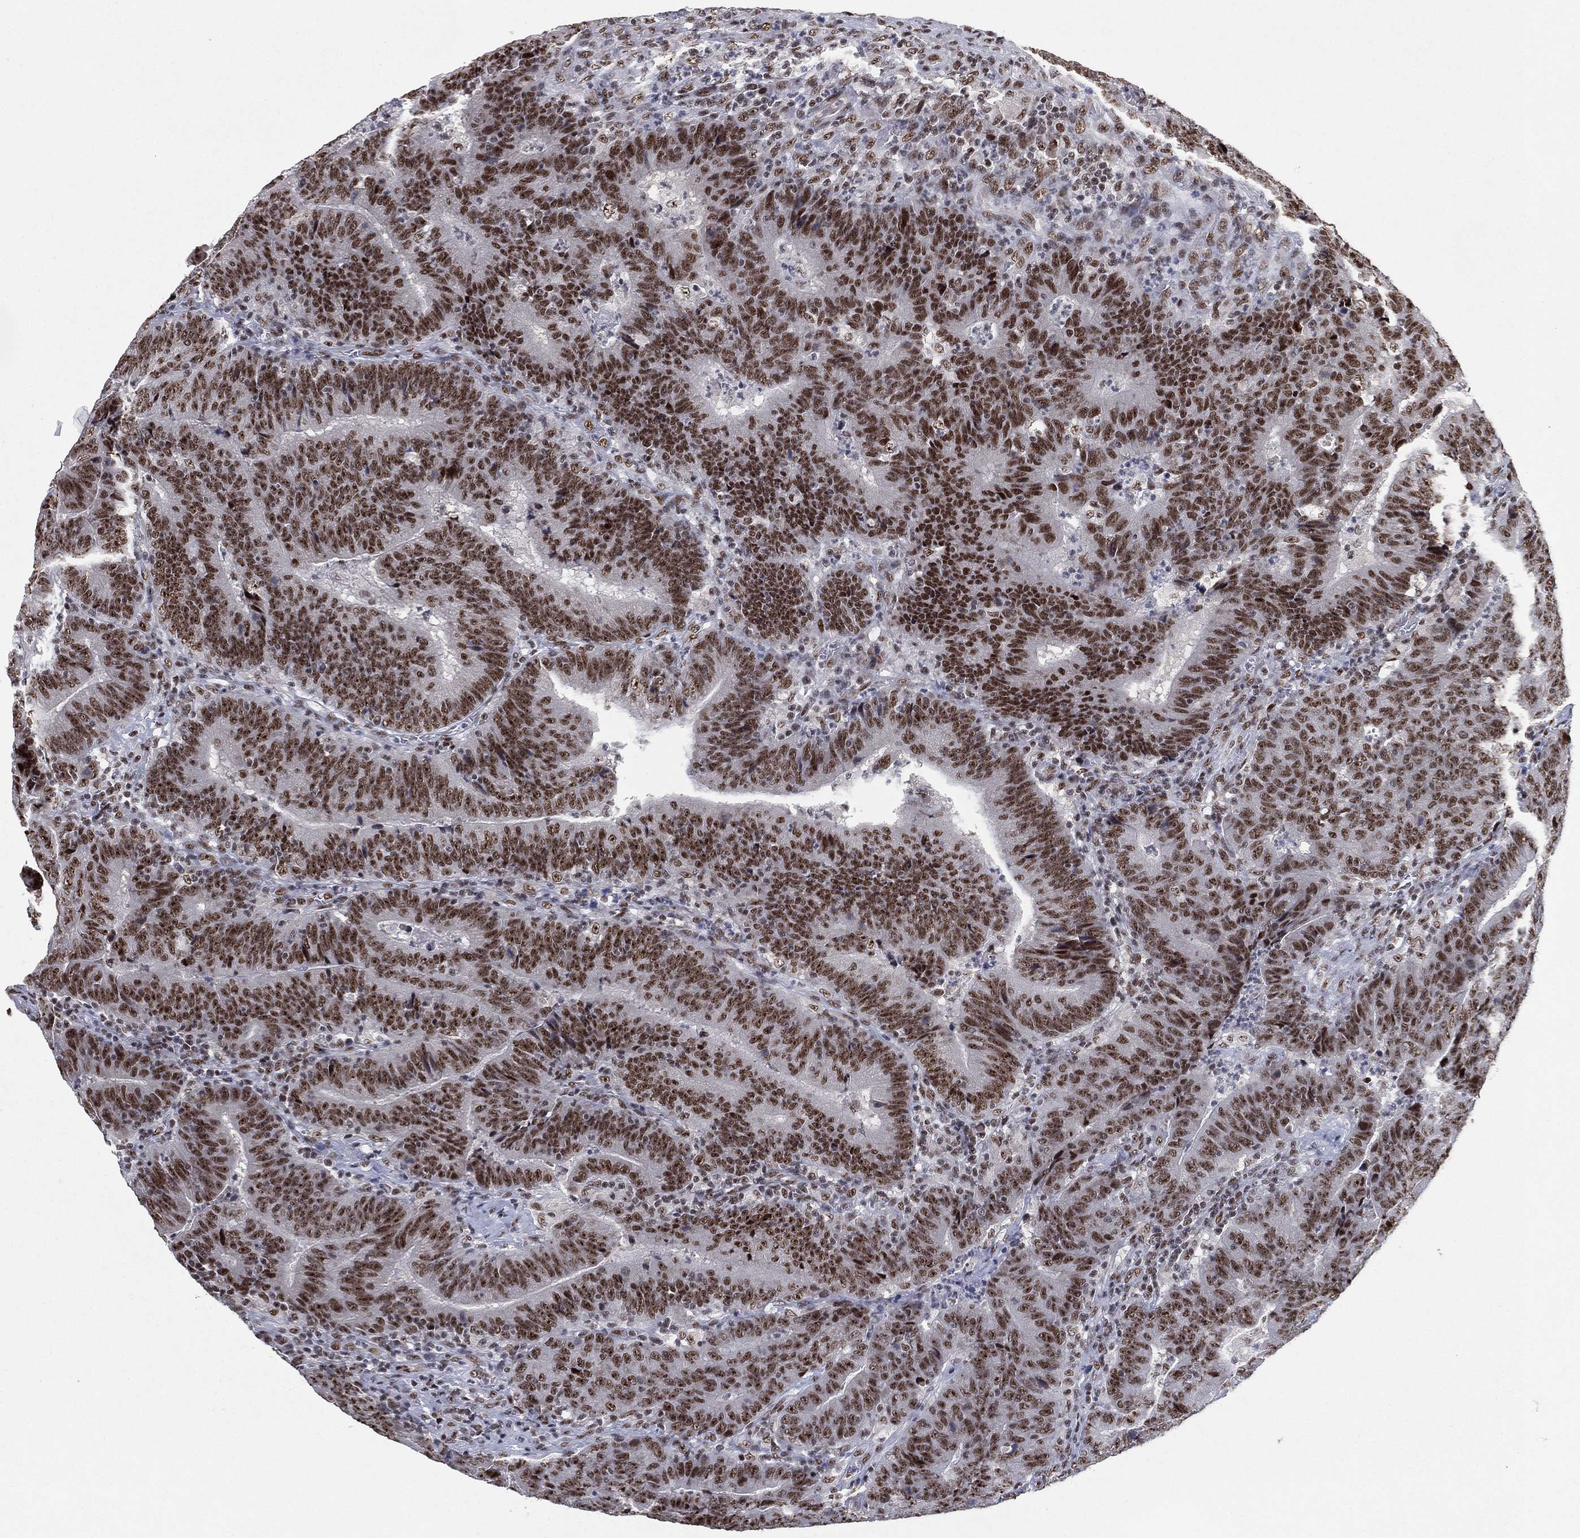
{"staining": {"intensity": "strong", "quantity": ">75%", "location": "nuclear"}, "tissue": "colorectal cancer", "cell_type": "Tumor cells", "image_type": "cancer", "snomed": [{"axis": "morphology", "description": "Adenocarcinoma, NOS"}, {"axis": "topography", "description": "Colon"}], "caption": "Immunohistochemistry (IHC) micrograph of human adenocarcinoma (colorectal) stained for a protein (brown), which reveals high levels of strong nuclear staining in approximately >75% of tumor cells.", "gene": "DDX27", "patient": {"sex": "female", "age": 75}}